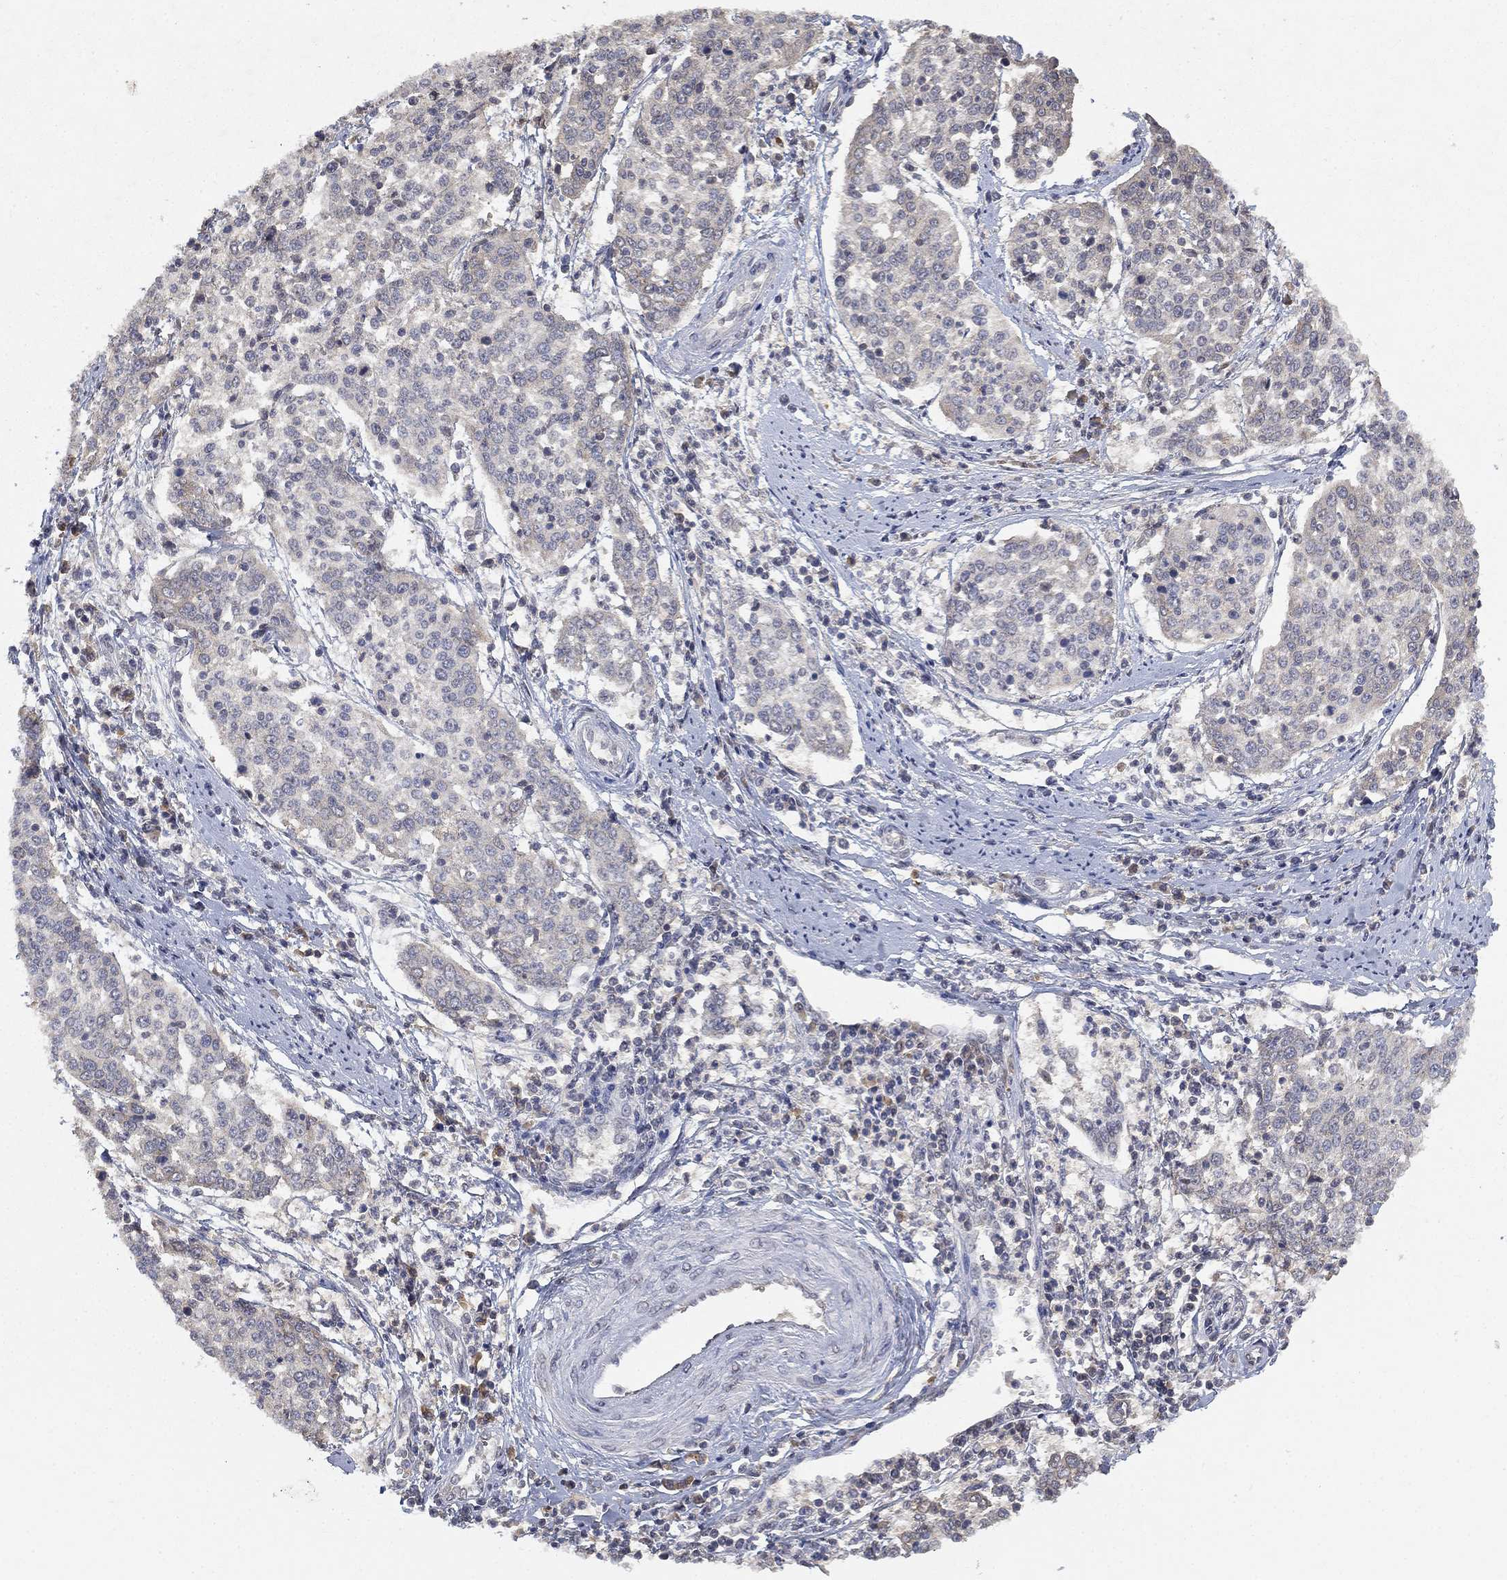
{"staining": {"intensity": "negative", "quantity": "none", "location": "none"}, "tissue": "cervical cancer", "cell_type": "Tumor cells", "image_type": "cancer", "snomed": [{"axis": "morphology", "description": "Squamous cell carcinoma, NOS"}, {"axis": "topography", "description": "Cervix"}], "caption": "Histopathology image shows no significant protein positivity in tumor cells of cervical squamous cell carcinoma. (DAB (3,3'-diaminobenzidine) IHC, high magnification).", "gene": "UBA5", "patient": {"sex": "female", "age": 41}}